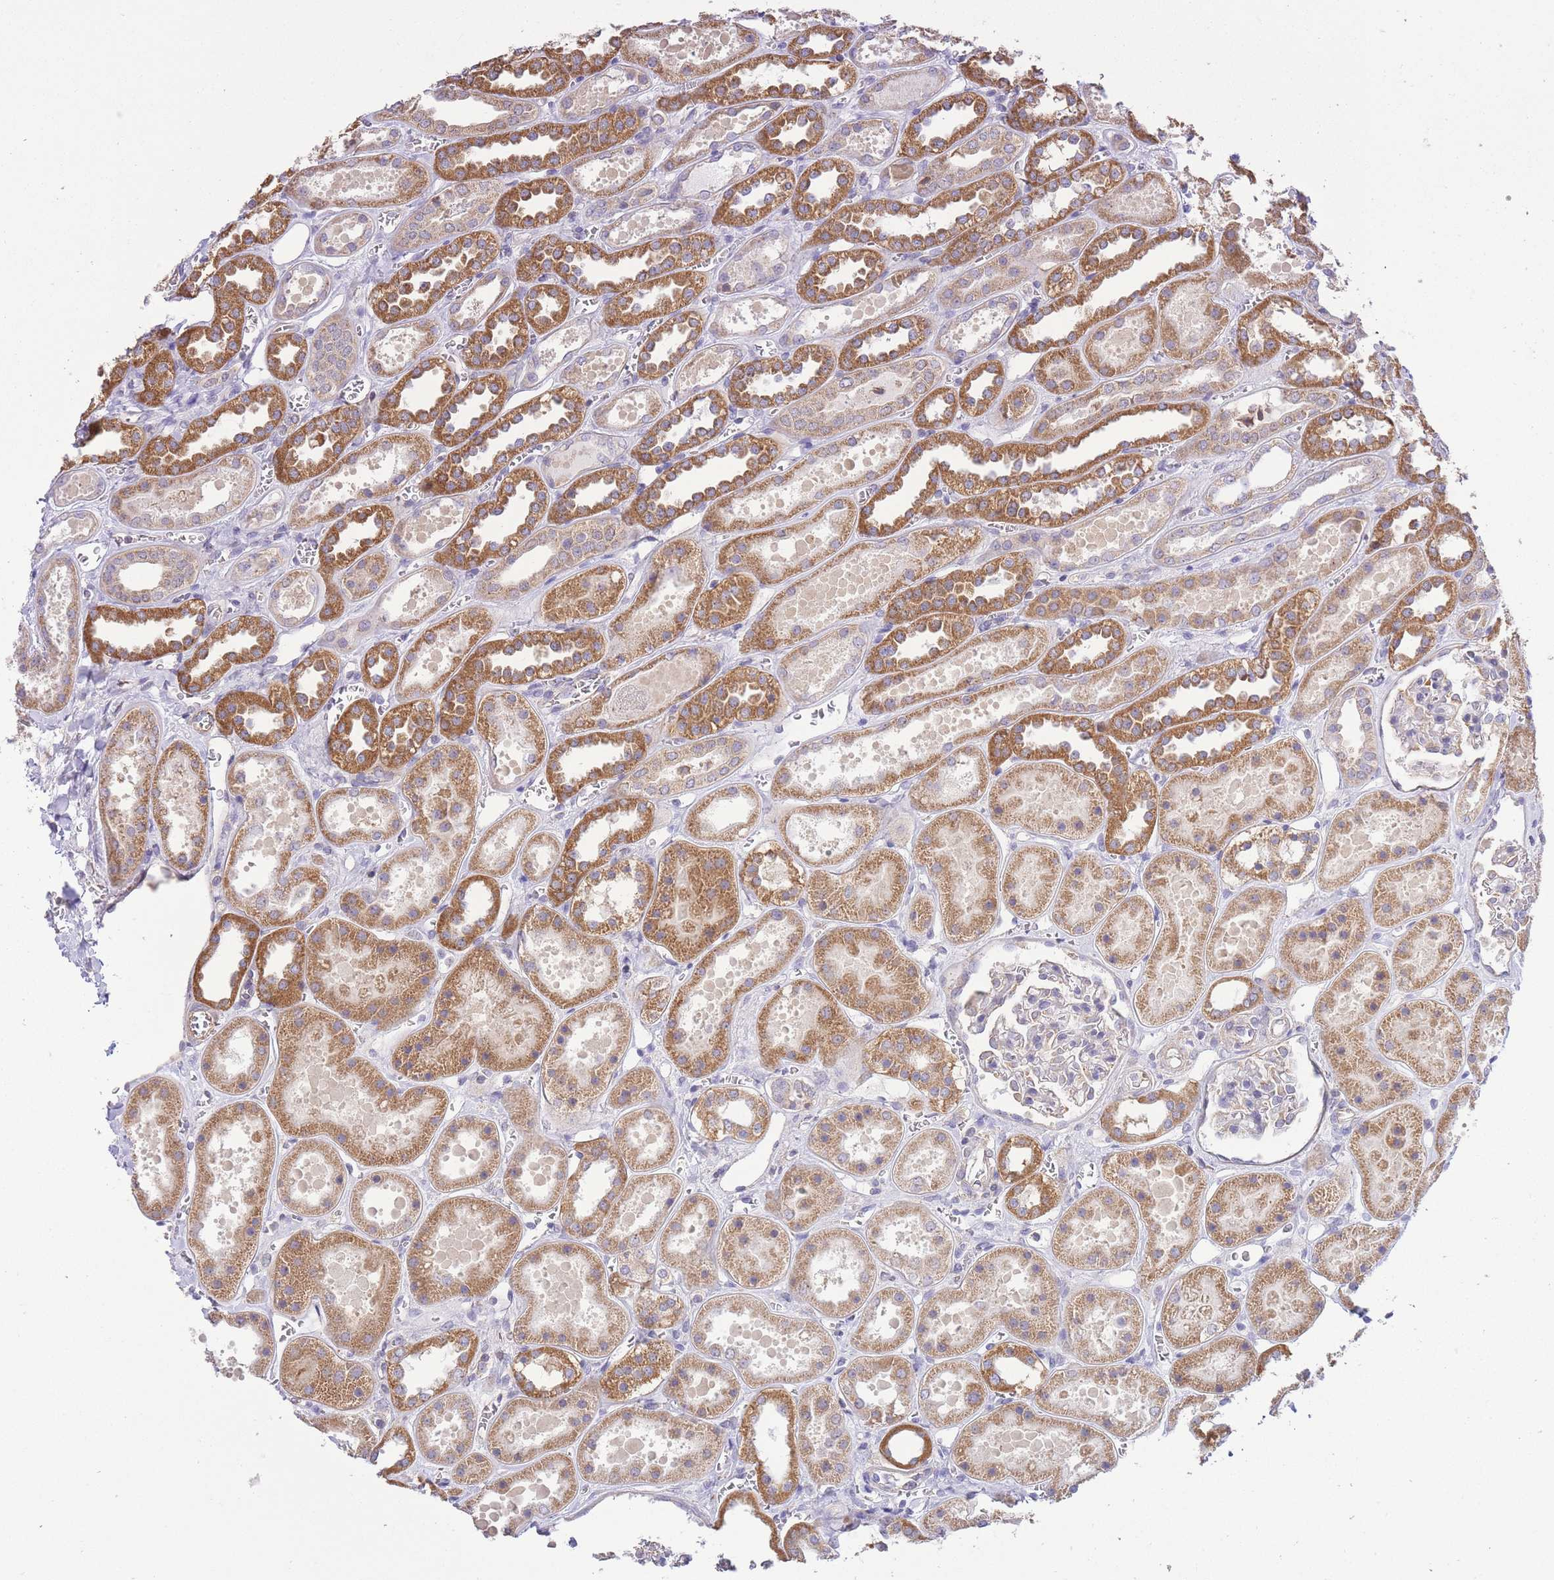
{"staining": {"intensity": "weak", "quantity": "<25%", "location": "cytoplasmic/membranous"}, "tissue": "kidney", "cell_type": "Cells in glomeruli", "image_type": "normal", "snomed": [{"axis": "morphology", "description": "Normal tissue, NOS"}, {"axis": "topography", "description": "Kidney"}], "caption": "Kidney was stained to show a protein in brown. There is no significant expression in cells in glomeruli. (DAB immunohistochemistry (IHC), high magnification).", "gene": "CTBP1", "patient": {"sex": "female", "age": 41}}